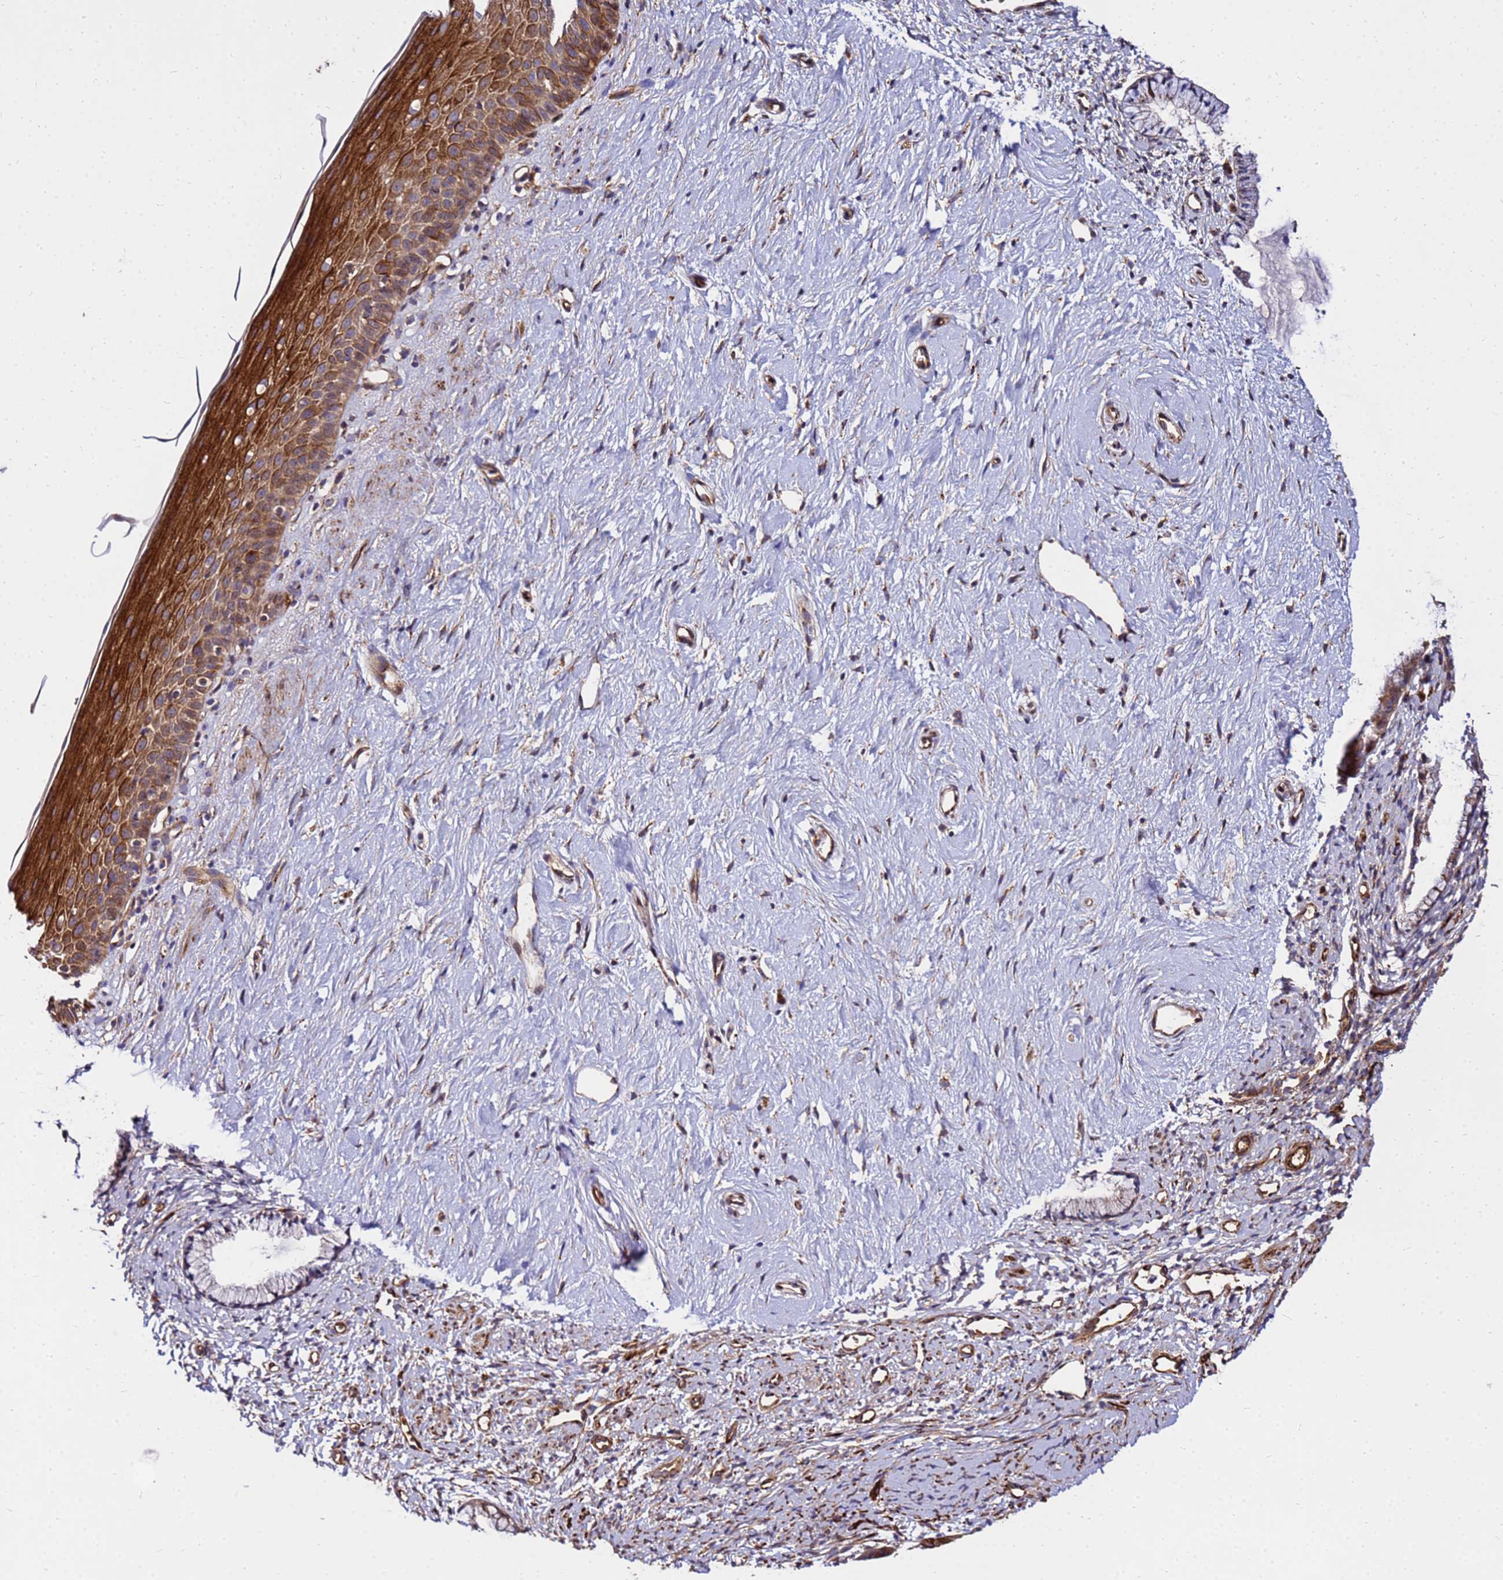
{"staining": {"intensity": "strong", "quantity": "<25%", "location": "cytoplasmic/membranous"}, "tissue": "cervix", "cell_type": "Glandular cells", "image_type": "normal", "snomed": [{"axis": "morphology", "description": "Normal tissue, NOS"}, {"axis": "topography", "description": "Cervix"}], "caption": "This image shows unremarkable cervix stained with IHC to label a protein in brown. The cytoplasmic/membranous of glandular cells show strong positivity for the protein. Nuclei are counter-stained blue.", "gene": "WWC2", "patient": {"sex": "female", "age": 57}}